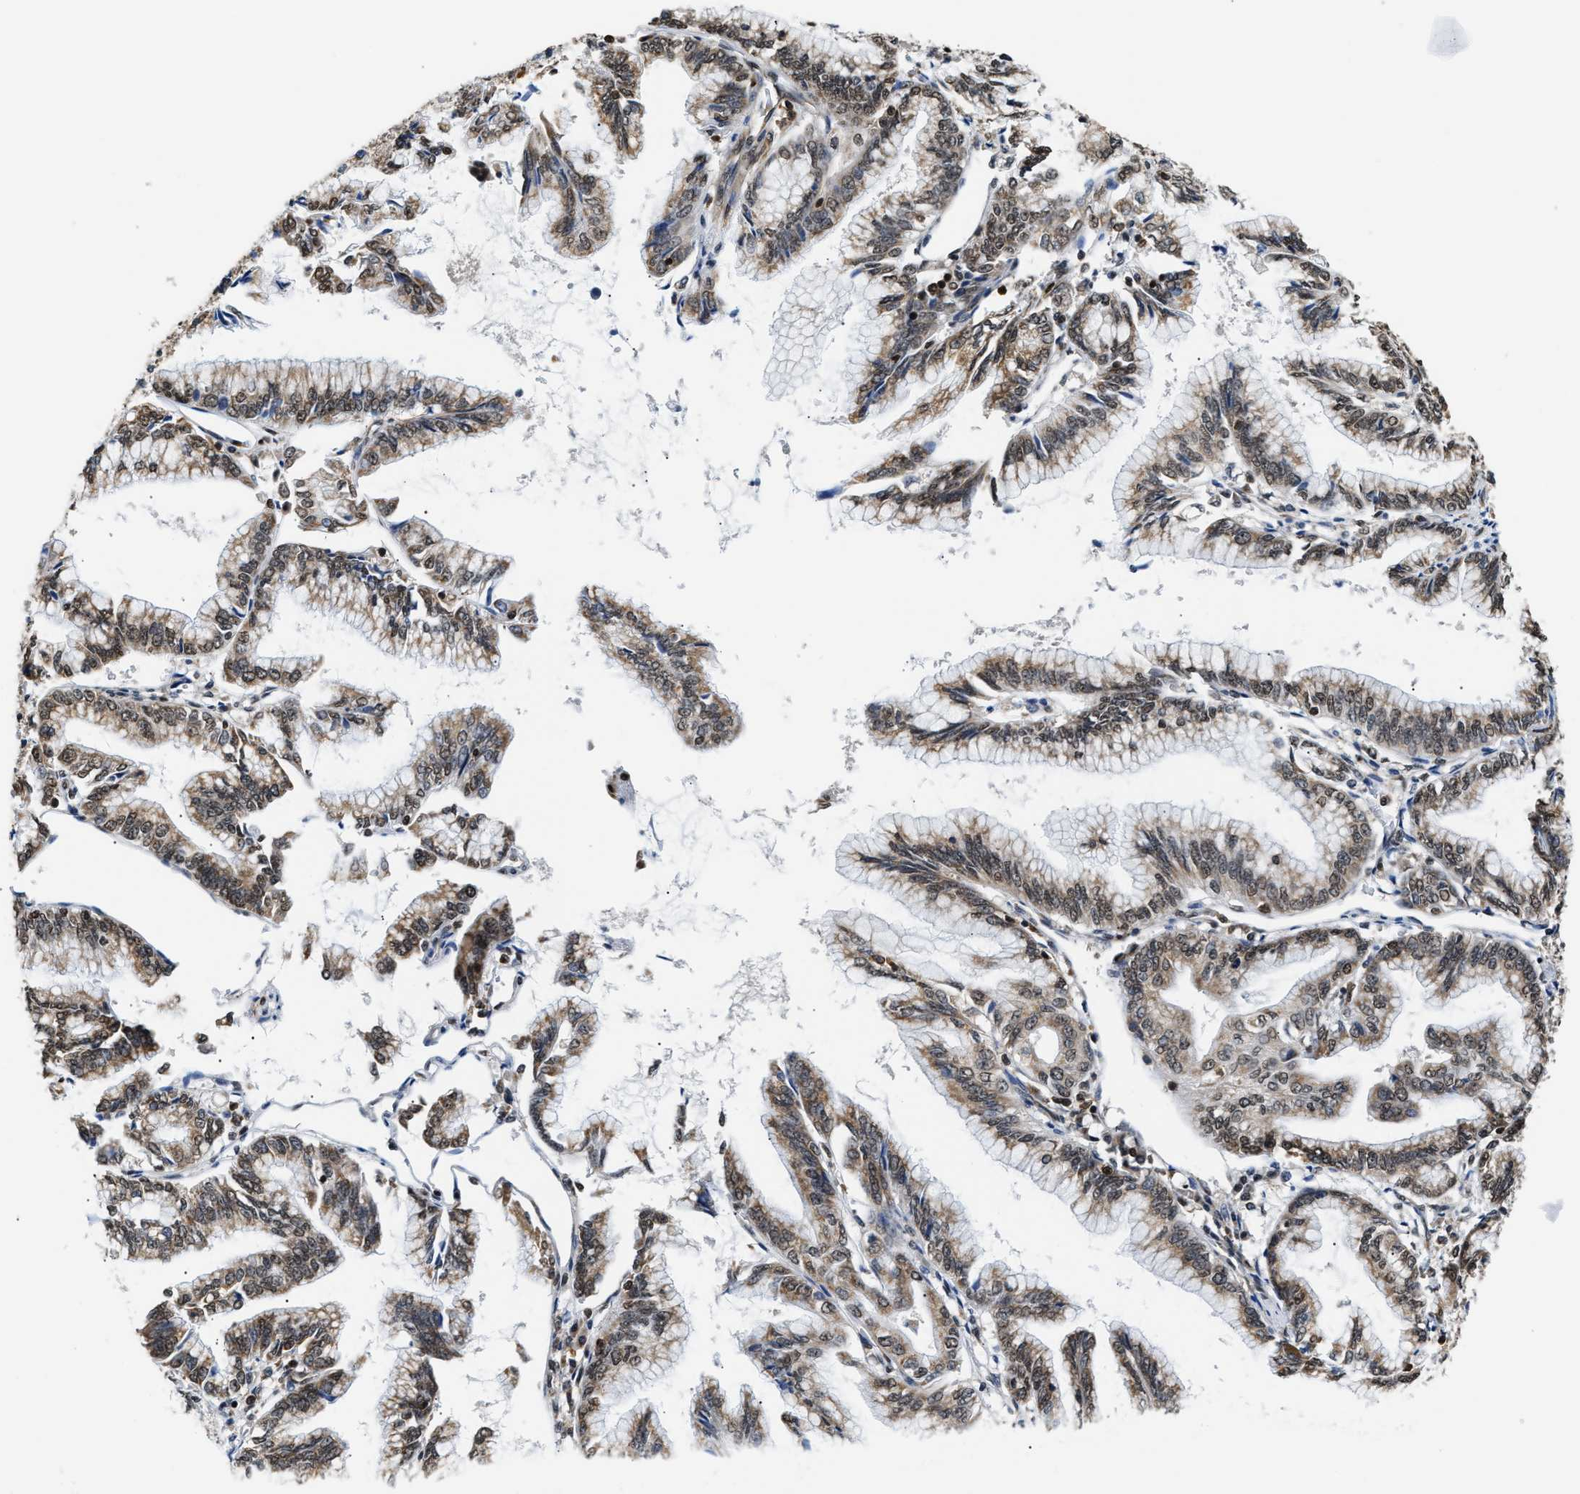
{"staining": {"intensity": "moderate", "quantity": ">75%", "location": "cytoplasmic/membranous,nuclear"}, "tissue": "pancreatic cancer", "cell_type": "Tumor cells", "image_type": "cancer", "snomed": [{"axis": "morphology", "description": "Adenocarcinoma, NOS"}, {"axis": "topography", "description": "Pancreas"}], "caption": "Immunohistochemistry of human pancreatic cancer reveals medium levels of moderate cytoplasmic/membranous and nuclear expression in approximately >75% of tumor cells.", "gene": "STK10", "patient": {"sex": "female", "age": 64}}